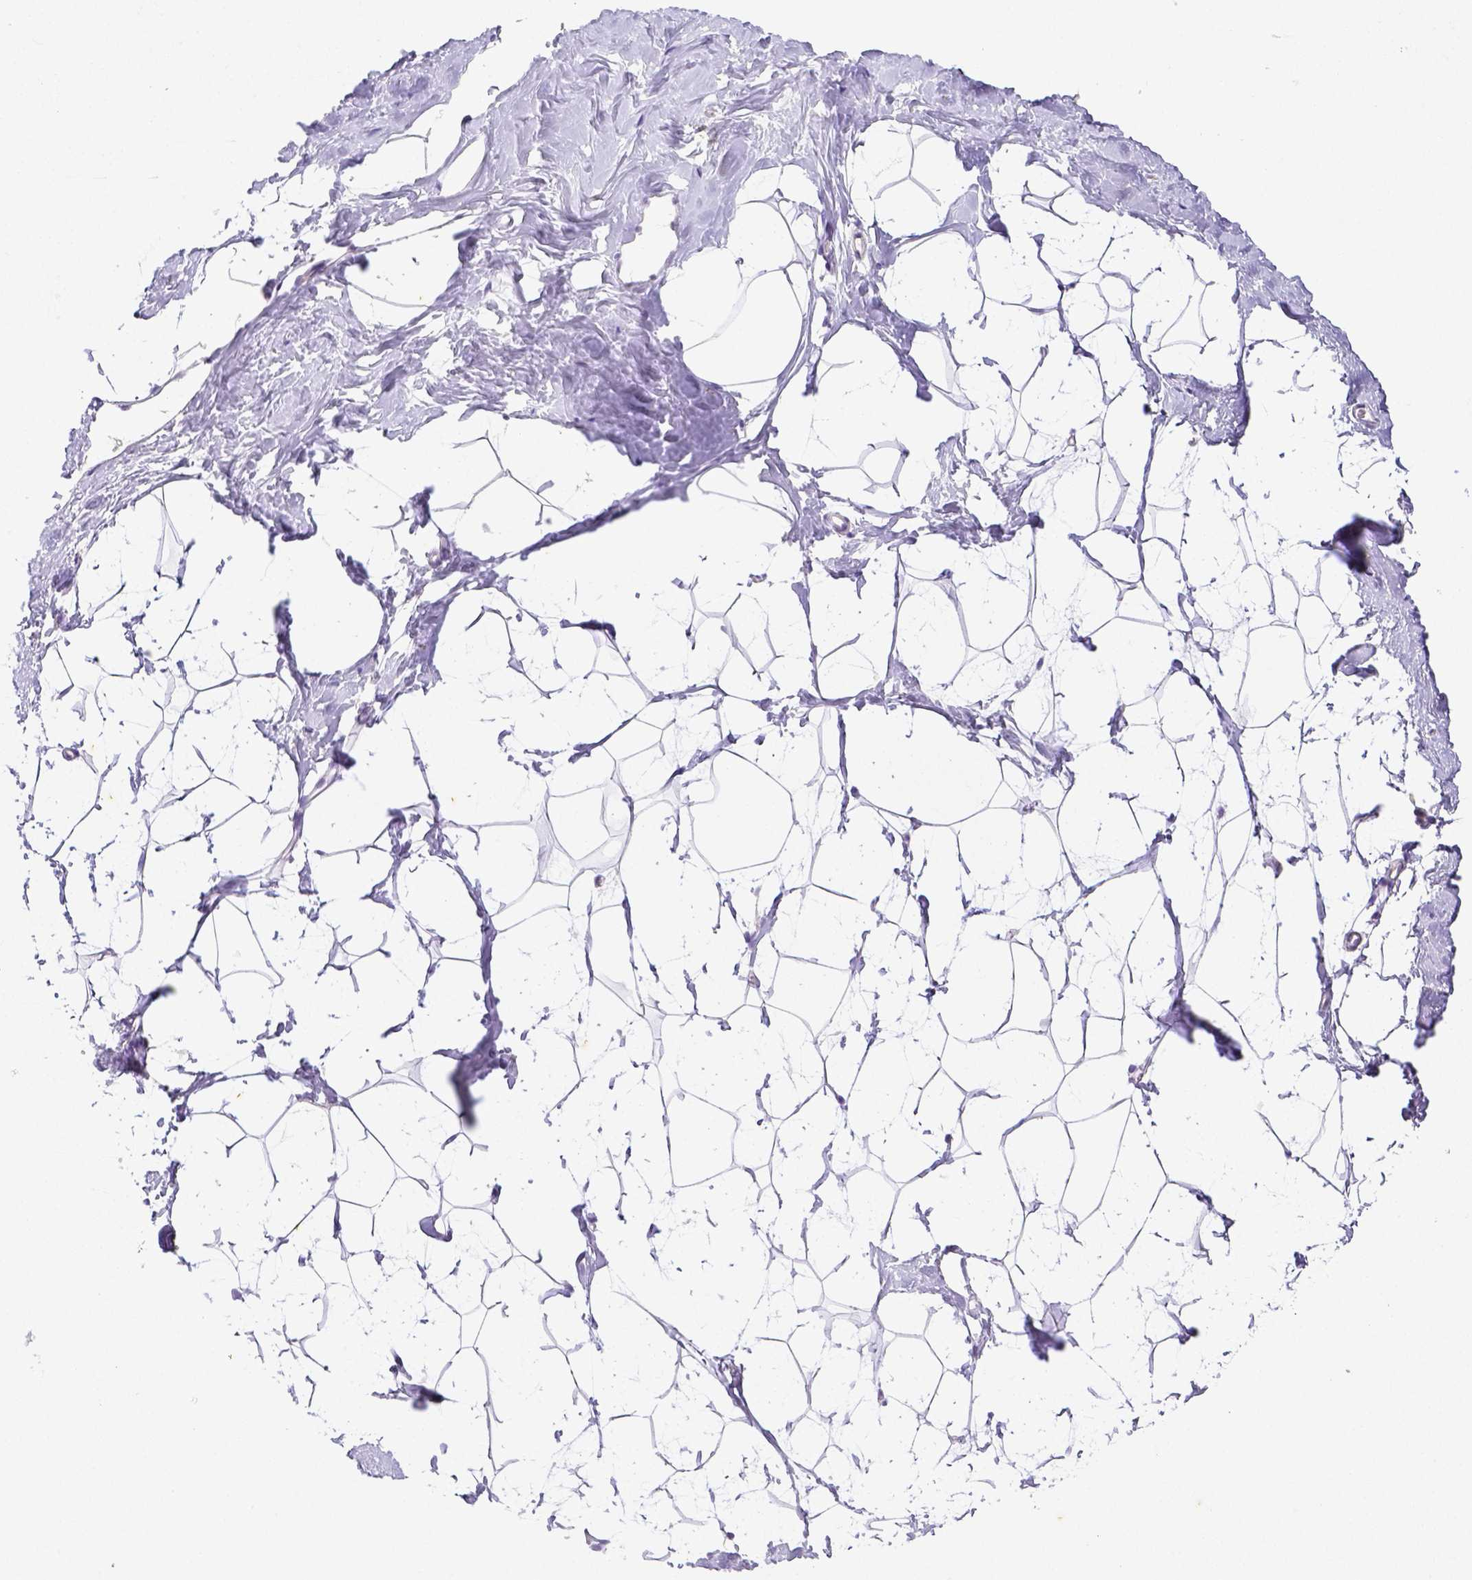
{"staining": {"intensity": "negative", "quantity": "none", "location": "none"}, "tissue": "breast", "cell_type": "Adipocytes", "image_type": "normal", "snomed": [{"axis": "morphology", "description": "Normal tissue, NOS"}, {"axis": "topography", "description": "Breast"}], "caption": "This is an immunohistochemistry (IHC) histopathology image of normal breast. There is no expression in adipocytes.", "gene": "ARHGAP36", "patient": {"sex": "female", "age": 32}}